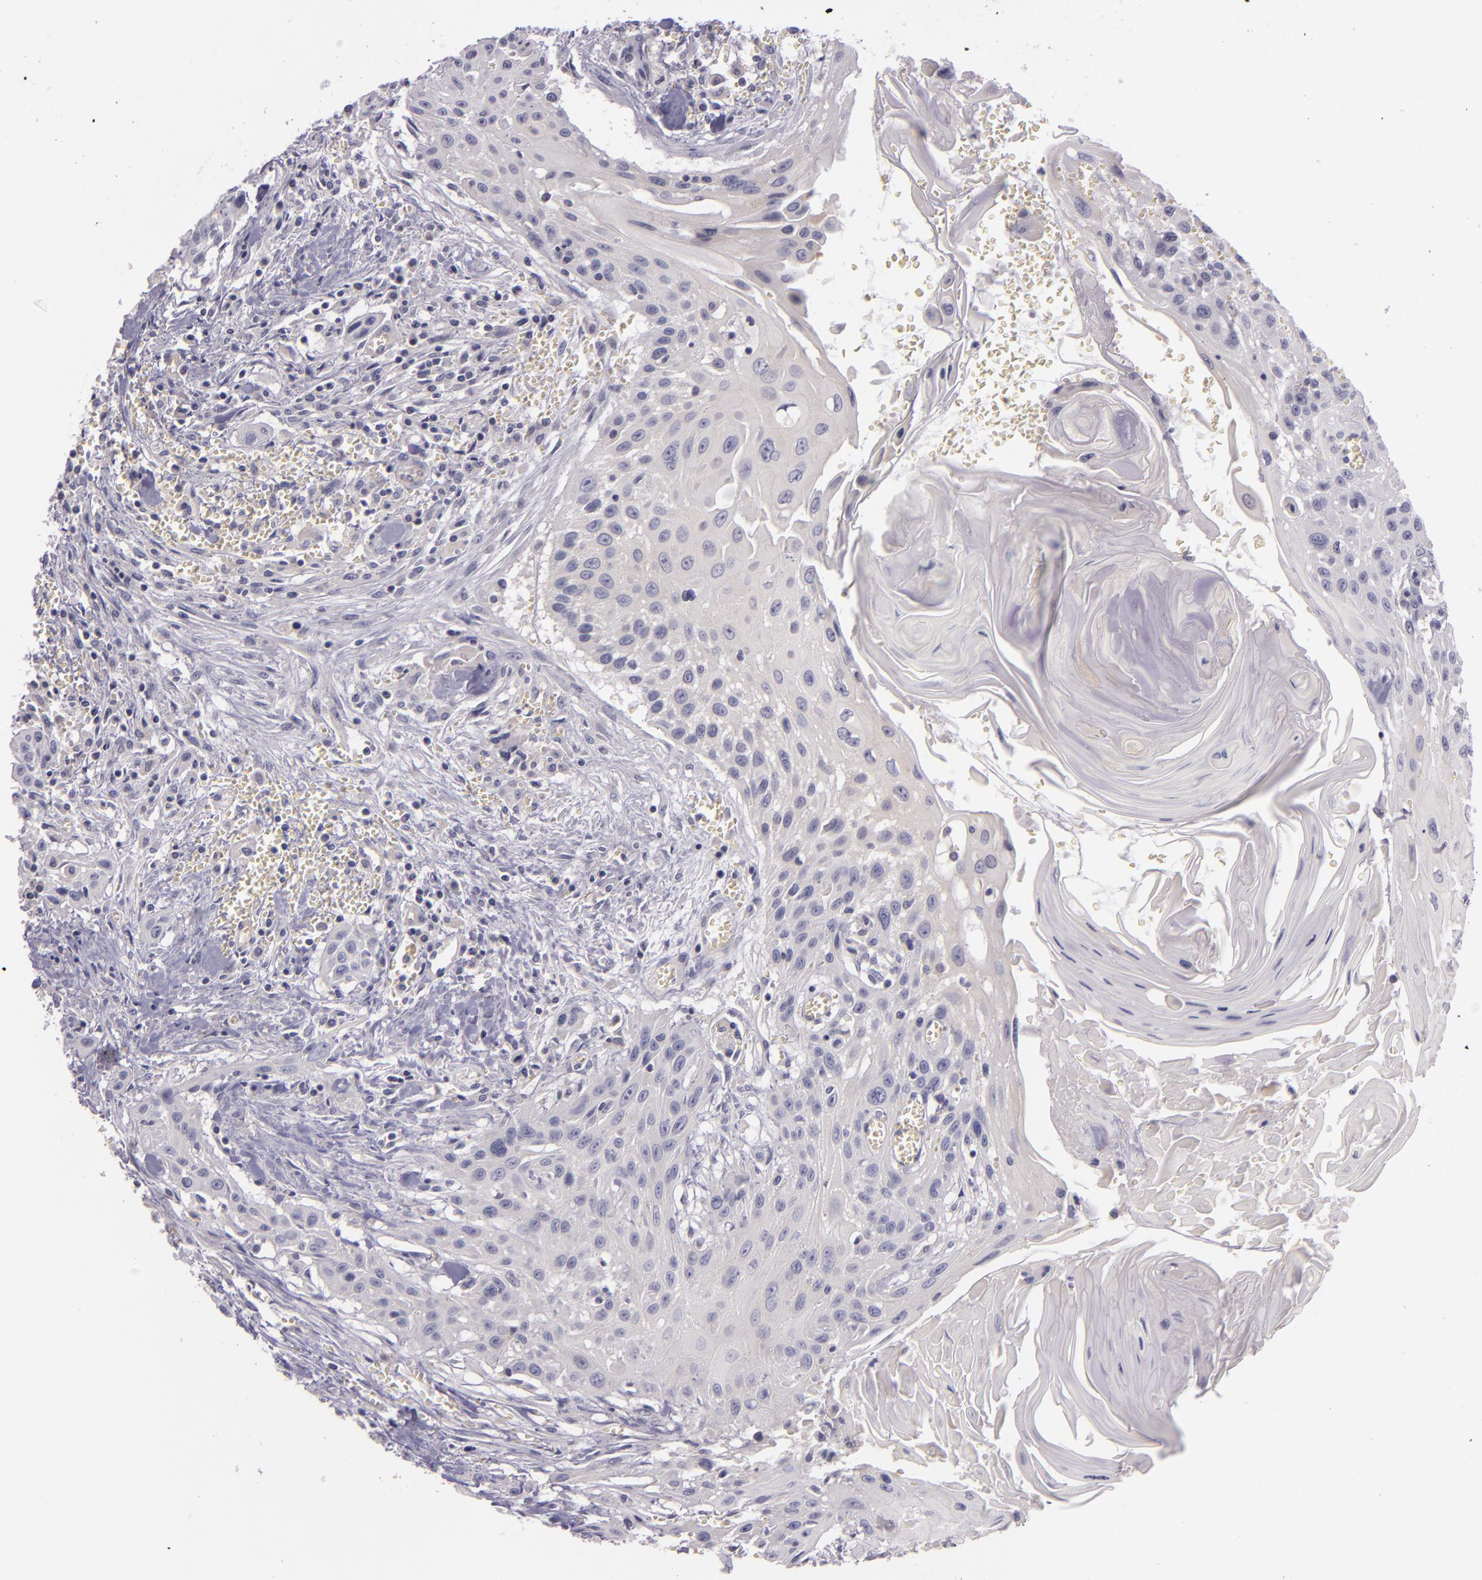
{"staining": {"intensity": "negative", "quantity": "none", "location": "none"}, "tissue": "head and neck cancer", "cell_type": "Tumor cells", "image_type": "cancer", "snomed": [{"axis": "morphology", "description": "Squamous cell carcinoma, NOS"}, {"axis": "morphology", "description": "Squamous cell carcinoma, metastatic, NOS"}, {"axis": "topography", "description": "Lymph node"}, {"axis": "topography", "description": "Salivary gland"}, {"axis": "topography", "description": "Head-Neck"}], "caption": "A histopathology image of human head and neck squamous cell carcinoma is negative for staining in tumor cells.", "gene": "RALGAPA1", "patient": {"sex": "female", "age": 74}}